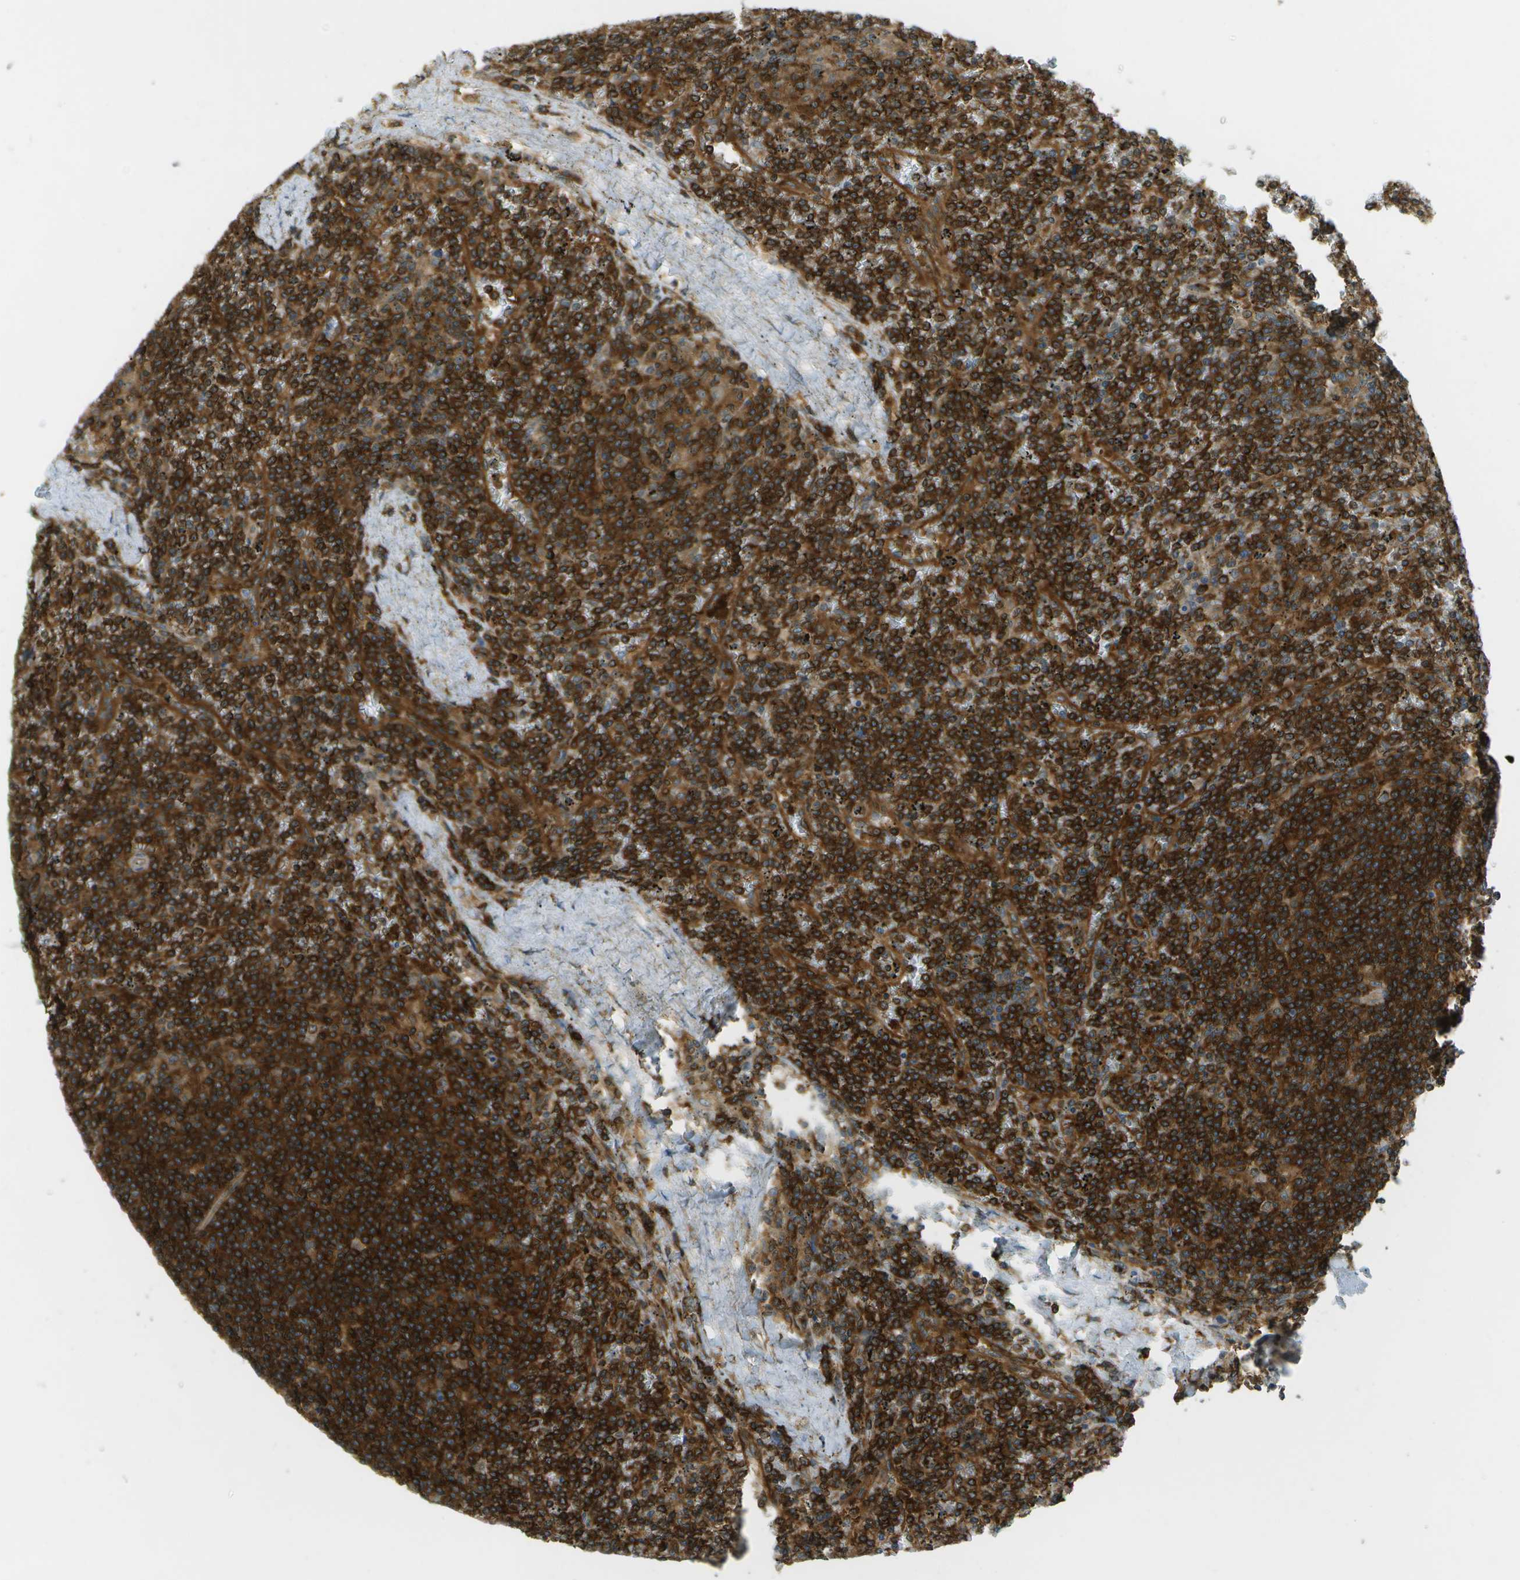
{"staining": {"intensity": "strong", "quantity": ">75%", "location": "cytoplasmic/membranous"}, "tissue": "lymphoma", "cell_type": "Tumor cells", "image_type": "cancer", "snomed": [{"axis": "morphology", "description": "Malignant lymphoma, non-Hodgkin's type, Low grade"}, {"axis": "topography", "description": "Spleen"}], "caption": "Approximately >75% of tumor cells in human lymphoma display strong cytoplasmic/membranous protein staining as visualized by brown immunohistochemical staining.", "gene": "TMTC1", "patient": {"sex": "female", "age": 19}}